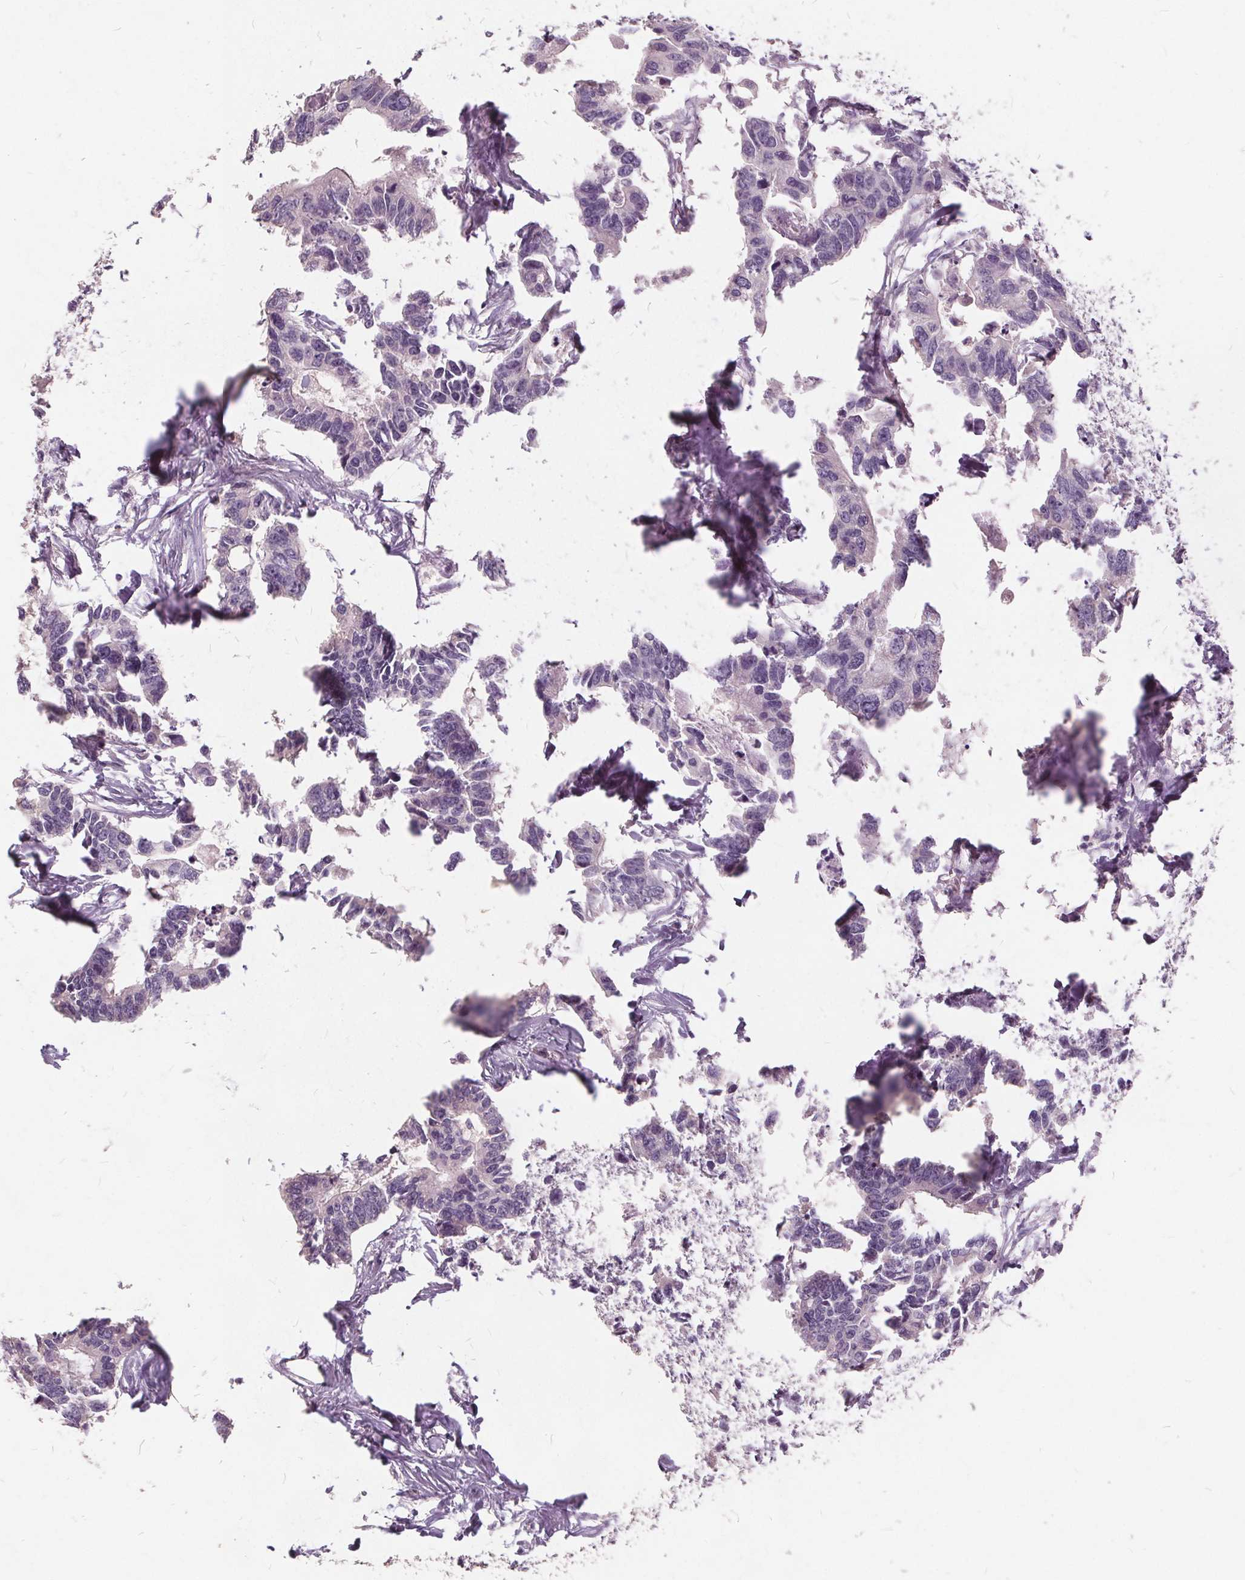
{"staining": {"intensity": "negative", "quantity": "none", "location": "none"}, "tissue": "colorectal cancer", "cell_type": "Tumor cells", "image_type": "cancer", "snomed": [{"axis": "morphology", "description": "Adenocarcinoma, NOS"}, {"axis": "topography", "description": "Rectum"}], "caption": "Colorectal cancer was stained to show a protein in brown. There is no significant expression in tumor cells.", "gene": "PLA2G2E", "patient": {"sex": "male", "age": 57}}